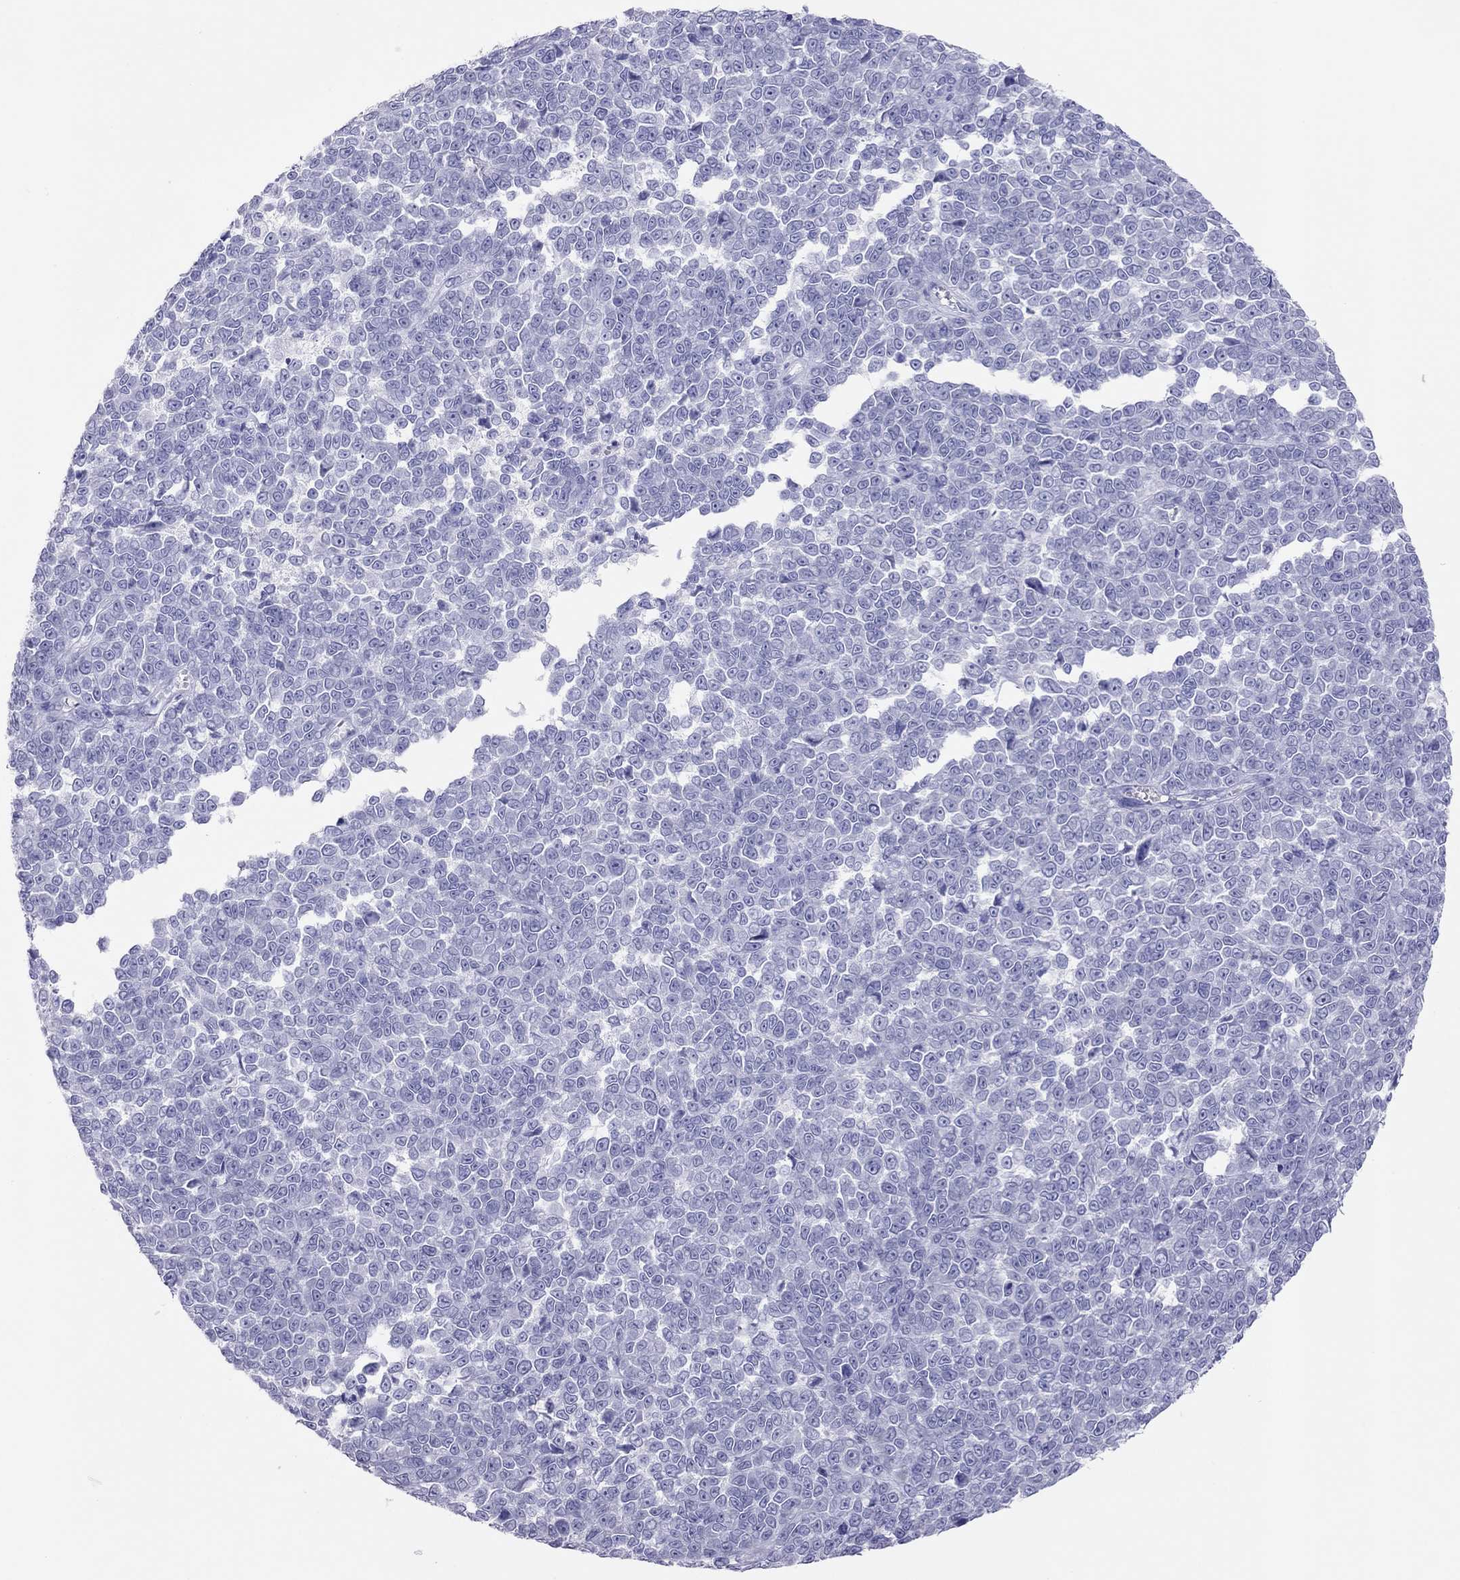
{"staining": {"intensity": "negative", "quantity": "none", "location": "none"}, "tissue": "melanoma", "cell_type": "Tumor cells", "image_type": "cancer", "snomed": [{"axis": "morphology", "description": "Malignant melanoma, NOS"}, {"axis": "topography", "description": "Skin"}], "caption": "Immunohistochemistry (IHC) micrograph of neoplastic tissue: human malignant melanoma stained with DAB shows no significant protein expression in tumor cells.", "gene": "TSHB", "patient": {"sex": "female", "age": 95}}